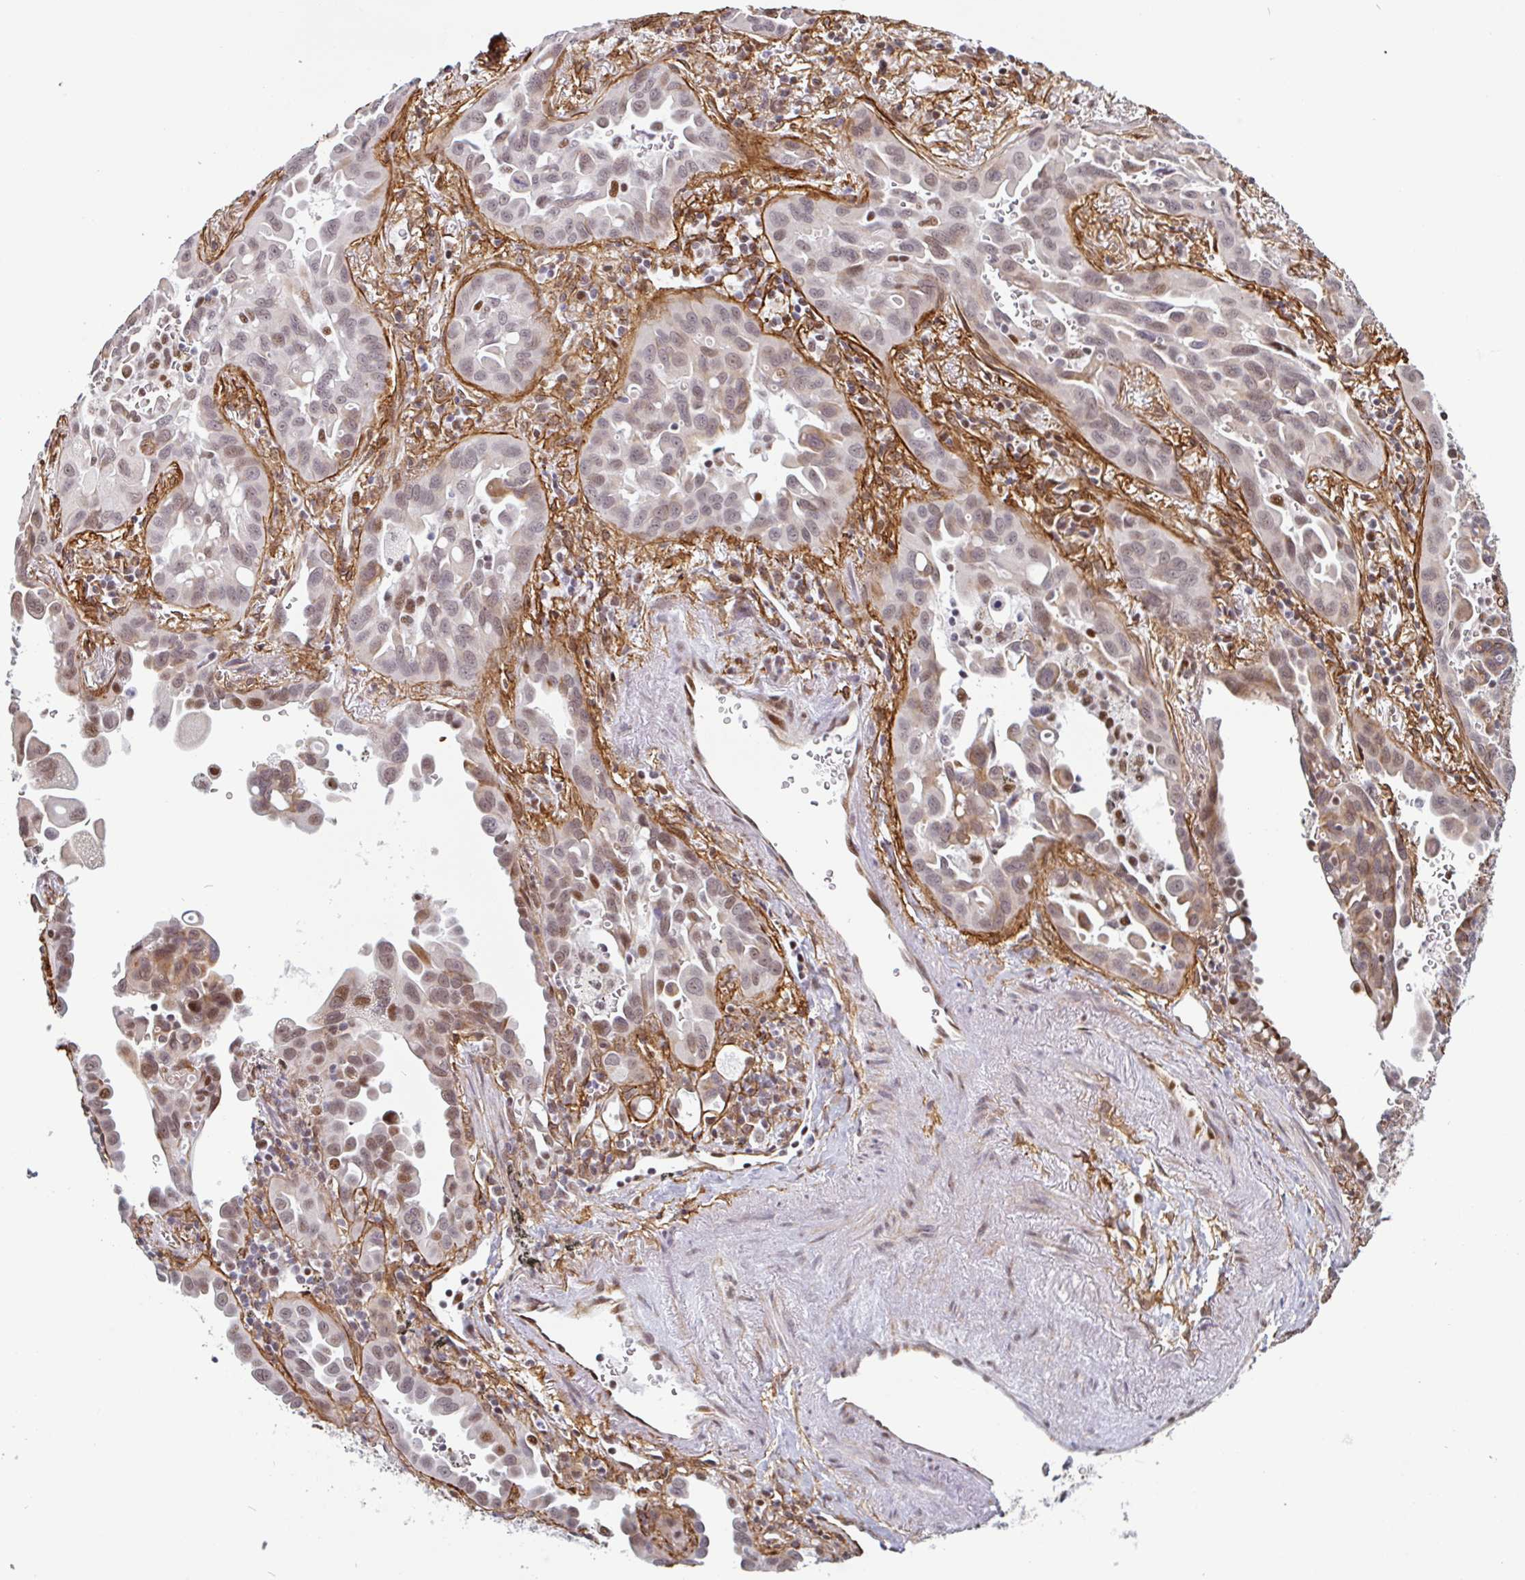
{"staining": {"intensity": "moderate", "quantity": "25%-75%", "location": "cytoplasmic/membranous,nuclear"}, "tissue": "lung cancer", "cell_type": "Tumor cells", "image_type": "cancer", "snomed": [{"axis": "morphology", "description": "Adenocarcinoma, NOS"}, {"axis": "topography", "description": "Lung"}], "caption": "The image reveals a brown stain indicating the presence of a protein in the cytoplasmic/membranous and nuclear of tumor cells in lung adenocarcinoma.", "gene": "TMEM119", "patient": {"sex": "male", "age": 68}}